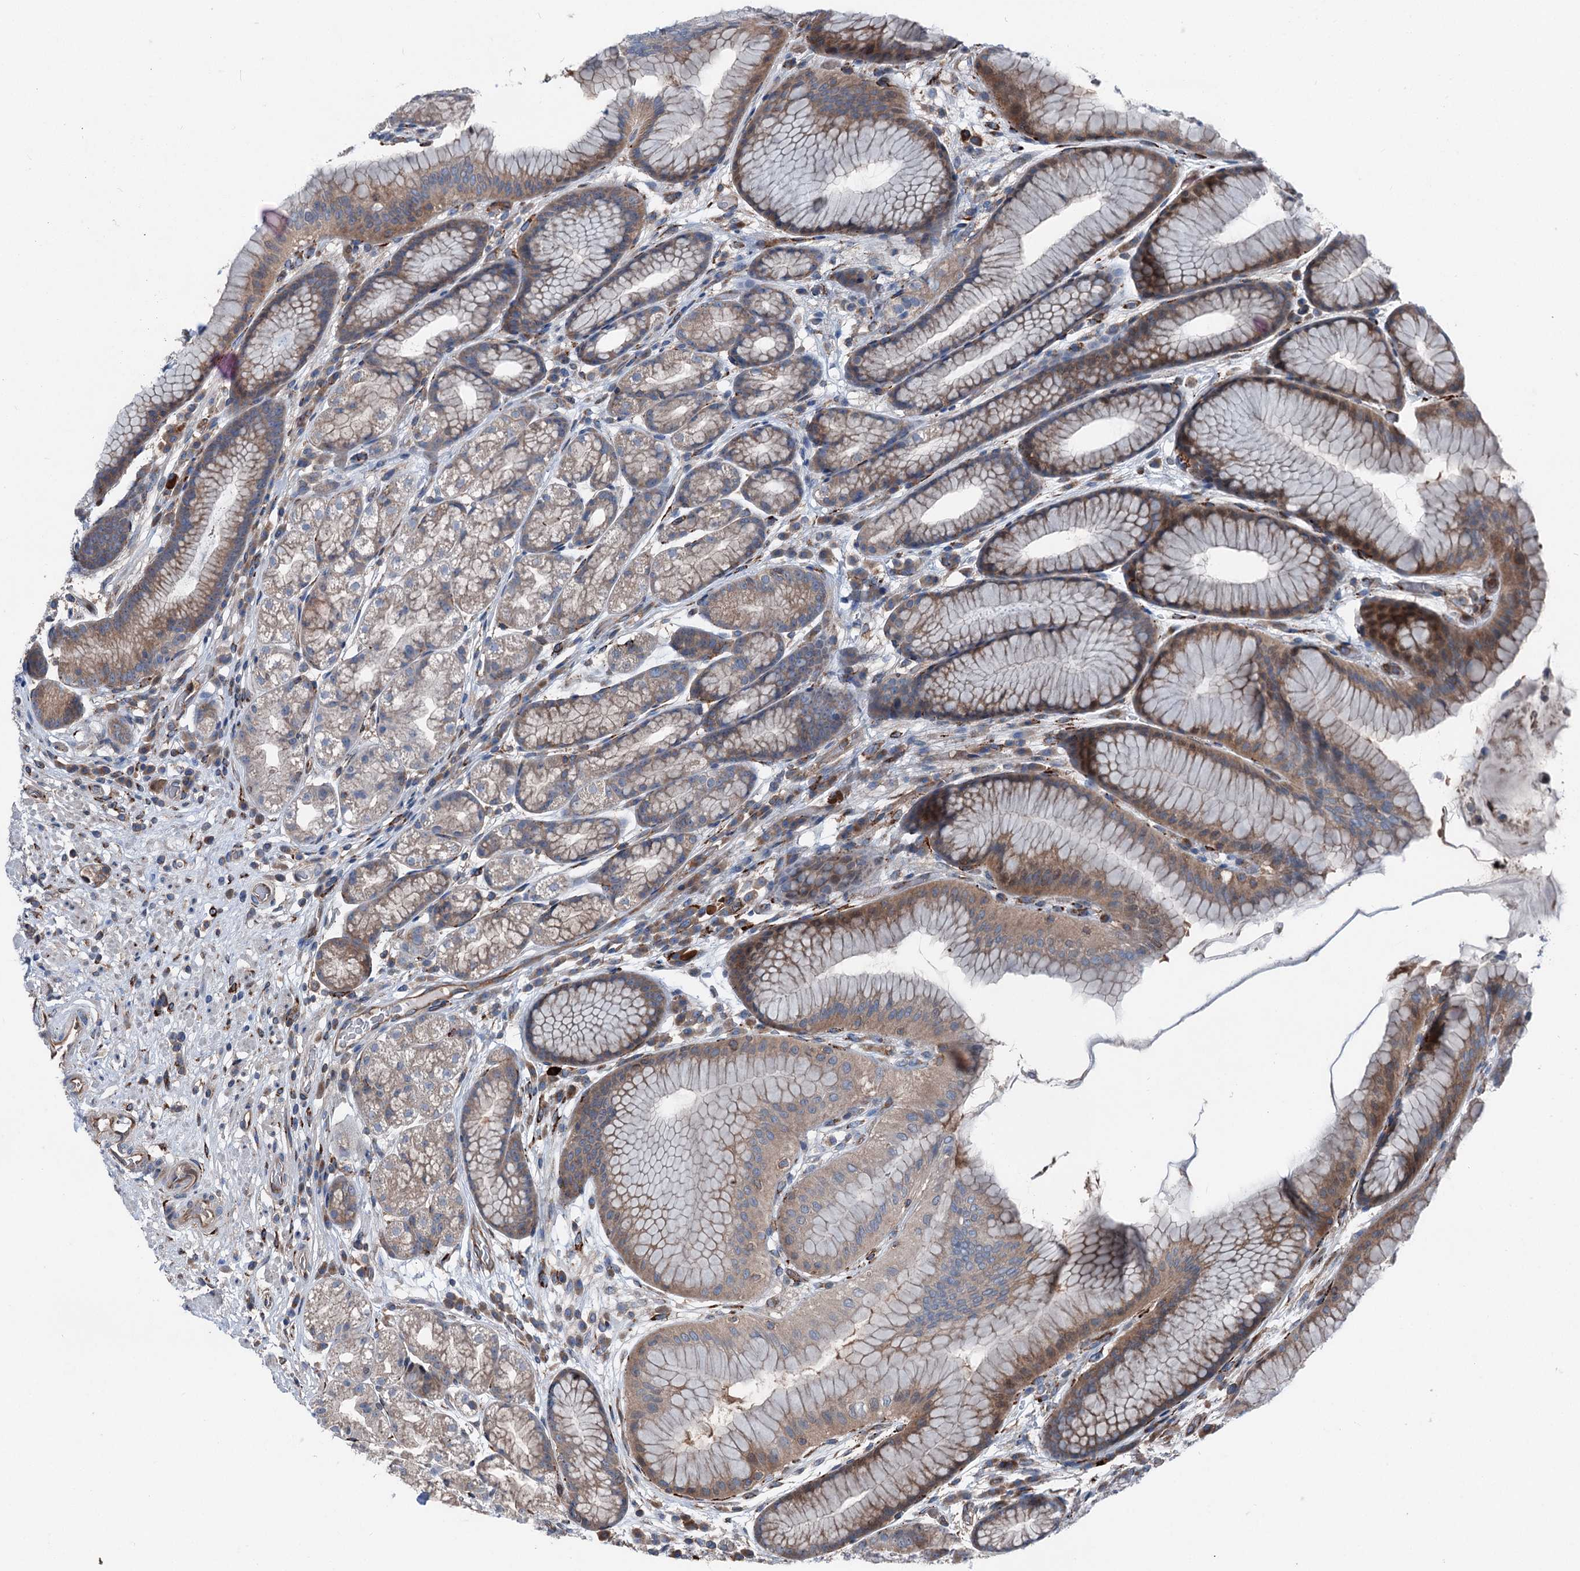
{"staining": {"intensity": "moderate", "quantity": "25%-75%", "location": "cytoplasmic/membranous"}, "tissue": "stomach", "cell_type": "Glandular cells", "image_type": "normal", "snomed": [{"axis": "morphology", "description": "Normal tissue, NOS"}, {"axis": "topography", "description": "Stomach"}], "caption": "Immunohistochemistry of unremarkable human stomach reveals medium levels of moderate cytoplasmic/membranous staining in approximately 25%-75% of glandular cells. (brown staining indicates protein expression, while blue staining denotes nuclei).", "gene": "DDIAS", "patient": {"sex": "male", "age": 57}}